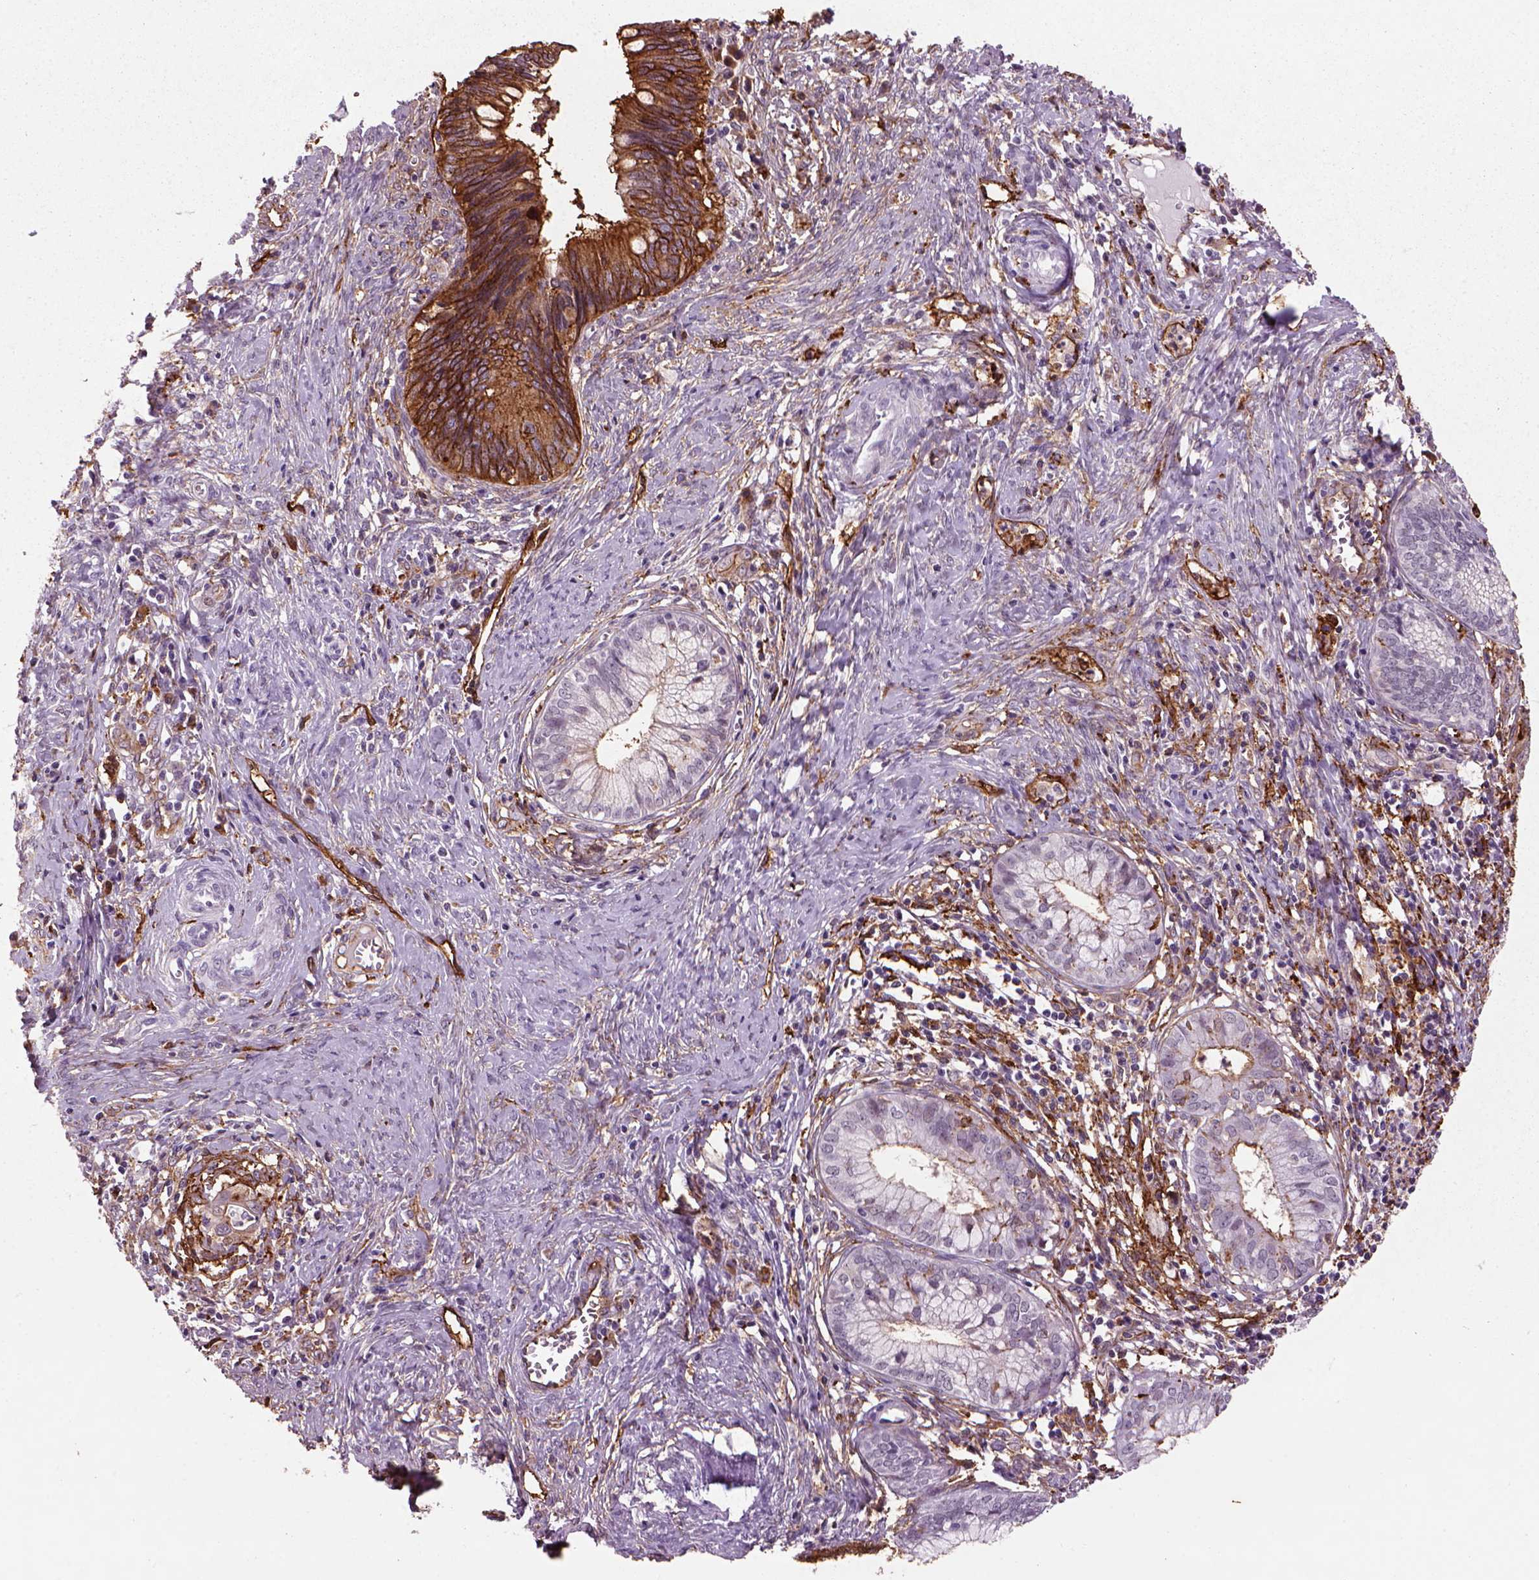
{"staining": {"intensity": "strong", "quantity": ">75%", "location": "cytoplasmic/membranous"}, "tissue": "cervical cancer", "cell_type": "Tumor cells", "image_type": "cancer", "snomed": [{"axis": "morphology", "description": "Adenocarcinoma, NOS"}, {"axis": "topography", "description": "Cervix"}], "caption": "Immunohistochemical staining of adenocarcinoma (cervical) displays high levels of strong cytoplasmic/membranous protein expression in approximately >75% of tumor cells.", "gene": "MARCKS", "patient": {"sex": "female", "age": 42}}